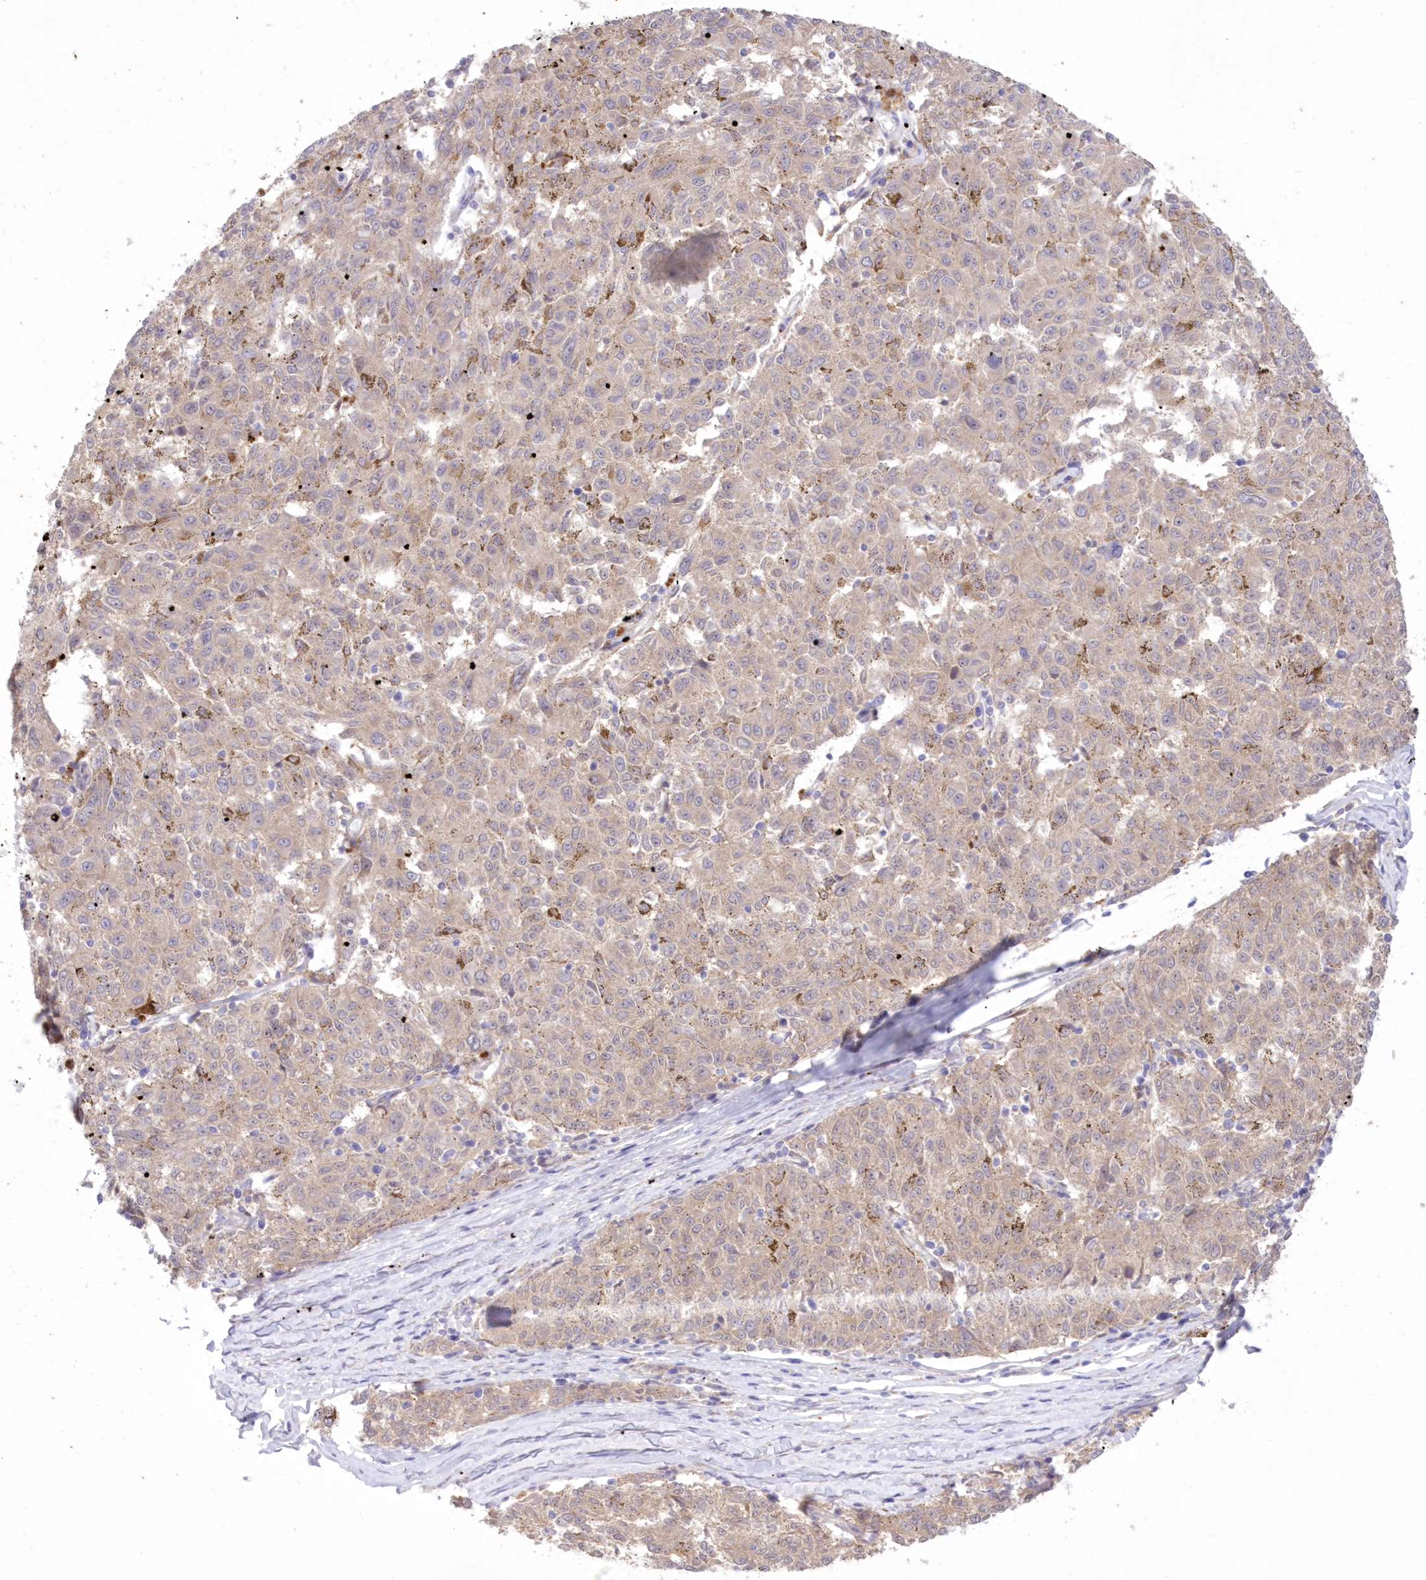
{"staining": {"intensity": "weak", "quantity": "25%-75%", "location": "cytoplasmic/membranous"}, "tissue": "melanoma", "cell_type": "Tumor cells", "image_type": "cancer", "snomed": [{"axis": "morphology", "description": "Malignant melanoma, NOS"}, {"axis": "topography", "description": "Skin"}], "caption": "Melanoma was stained to show a protein in brown. There is low levels of weak cytoplasmic/membranous staining in approximately 25%-75% of tumor cells. (DAB = brown stain, brightfield microscopy at high magnification).", "gene": "RNPEP", "patient": {"sex": "female", "age": 72}}